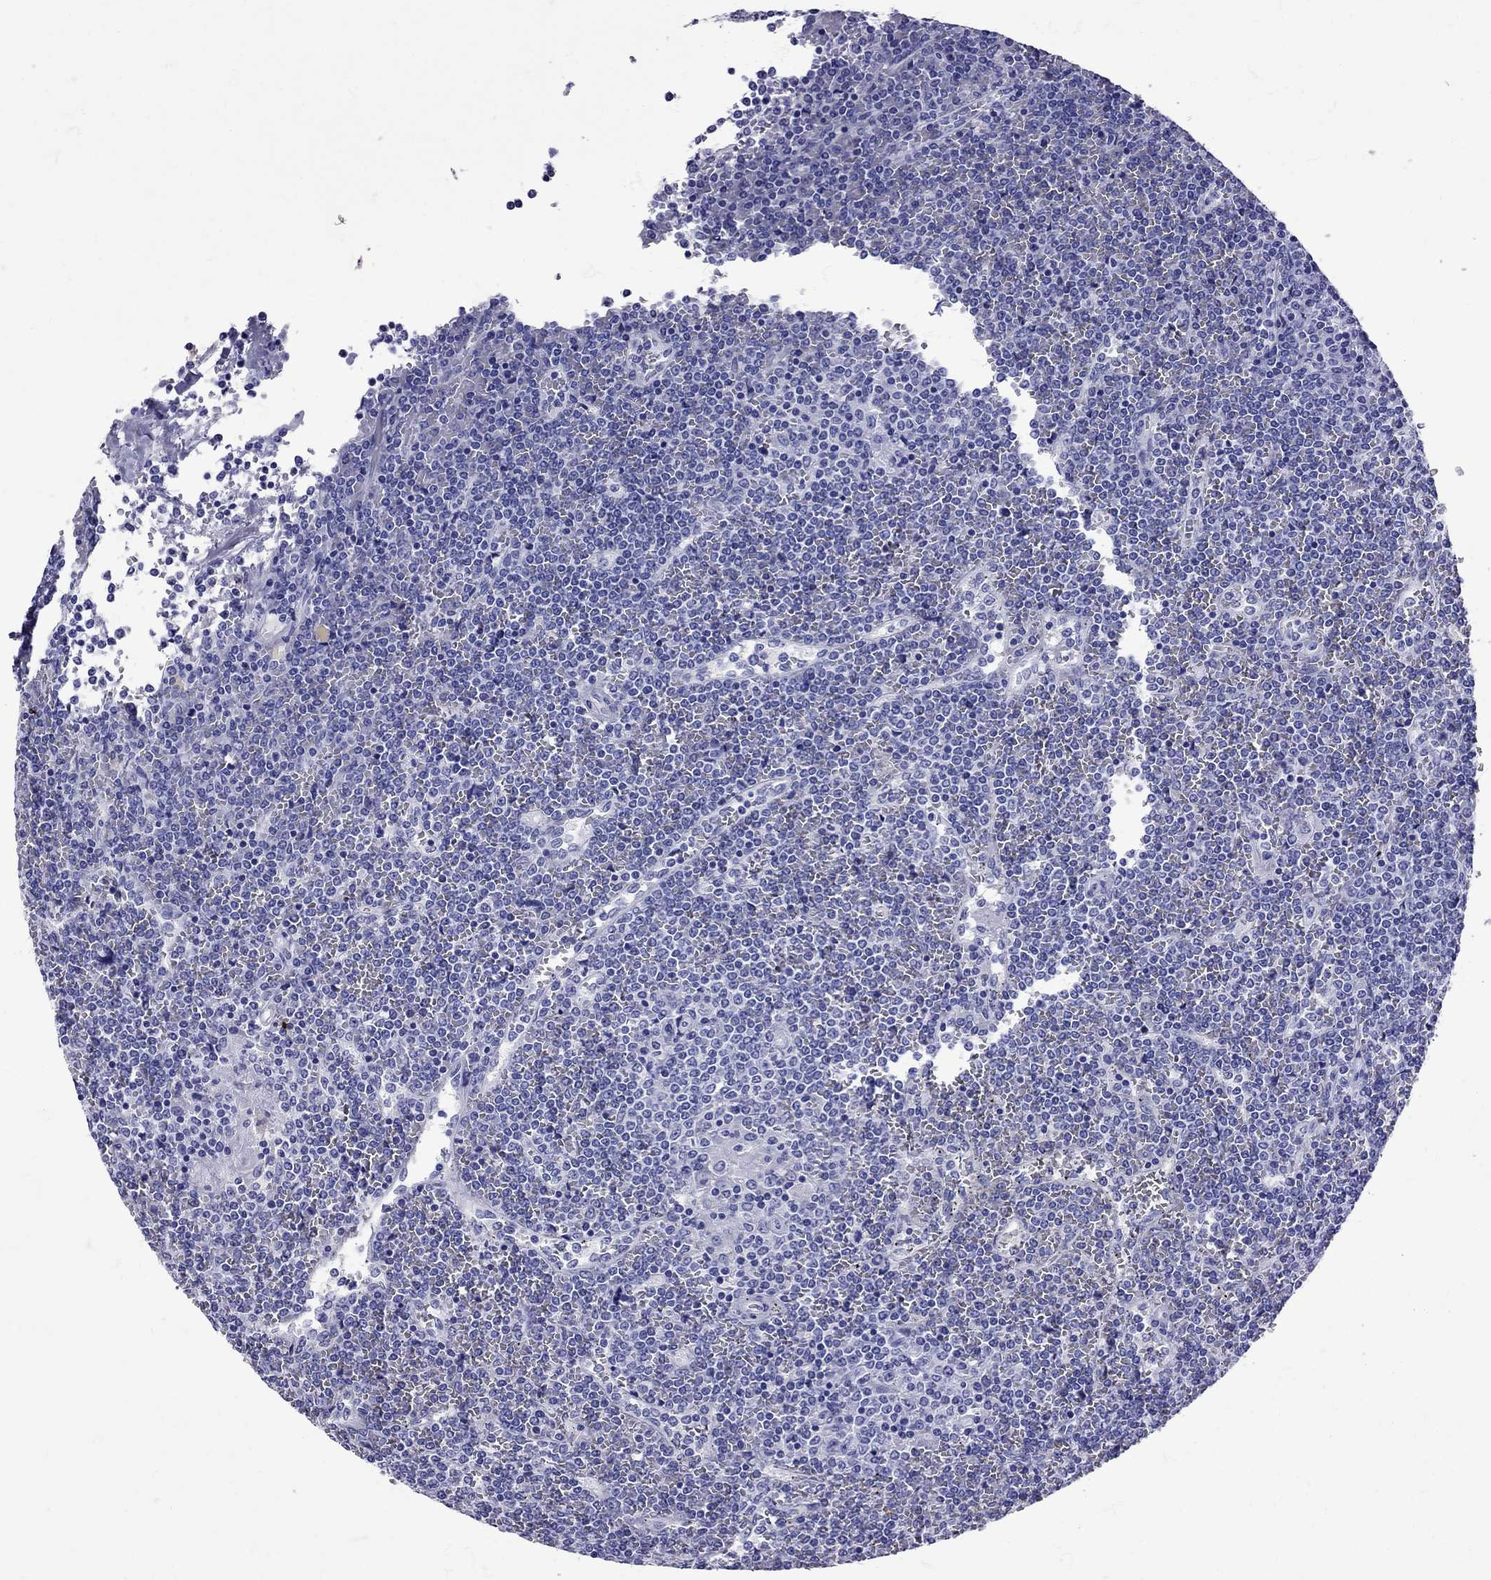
{"staining": {"intensity": "negative", "quantity": "none", "location": "none"}, "tissue": "lymphoma", "cell_type": "Tumor cells", "image_type": "cancer", "snomed": [{"axis": "morphology", "description": "Malignant lymphoma, non-Hodgkin's type, Low grade"}, {"axis": "topography", "description": "Spleen"}], "caption": "This is a micrograph of immunohistochemistry (IHC) staining of lymphoma, which shows no expression in tumor cells.", "gene": "AVP", "patient": {"sex": "female", "age": 19}}